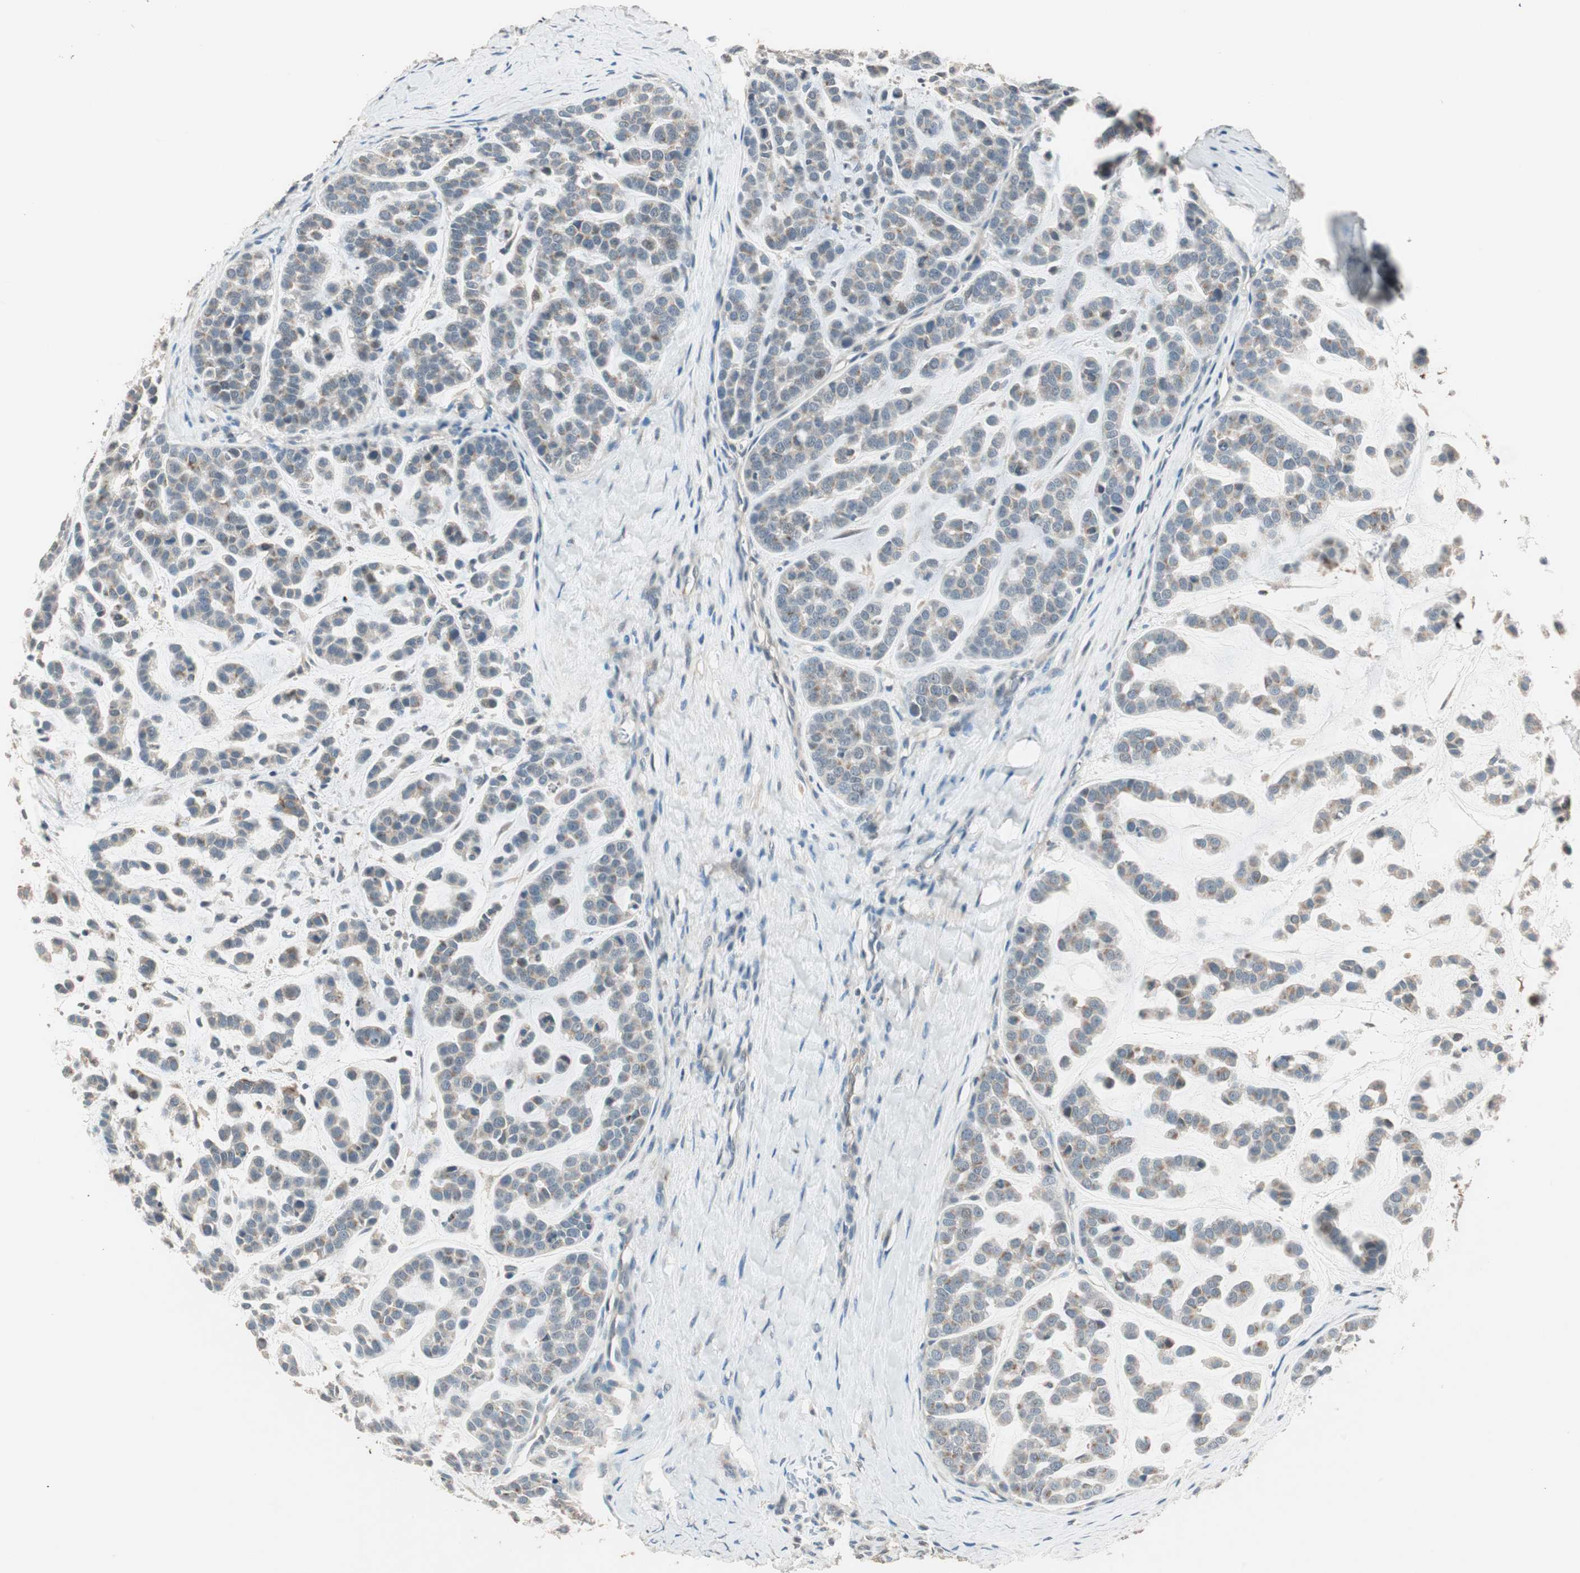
{"staining": {"intensity": "weak", "quantity": "25%-75%", "location": "cytoplasmic/membranous"}, "tissue": "head and neck cancer", "cell_type": "Tumor cells", "image_type": "cancer", "snomed": [{"axis": "morphology", "description": "Adenocarcinoma, NOS"}, {"axis": "morphology", "description": "Adenoma, NOS"}, {"axis": "topography", "description": "Head-Neck"}], "caption": "Human head and neck cancer stained with a protein marker exhibits weak staining in tumor cells.", "gene": "TRIM21", "patient": {"sex": "female", "age": 55}}